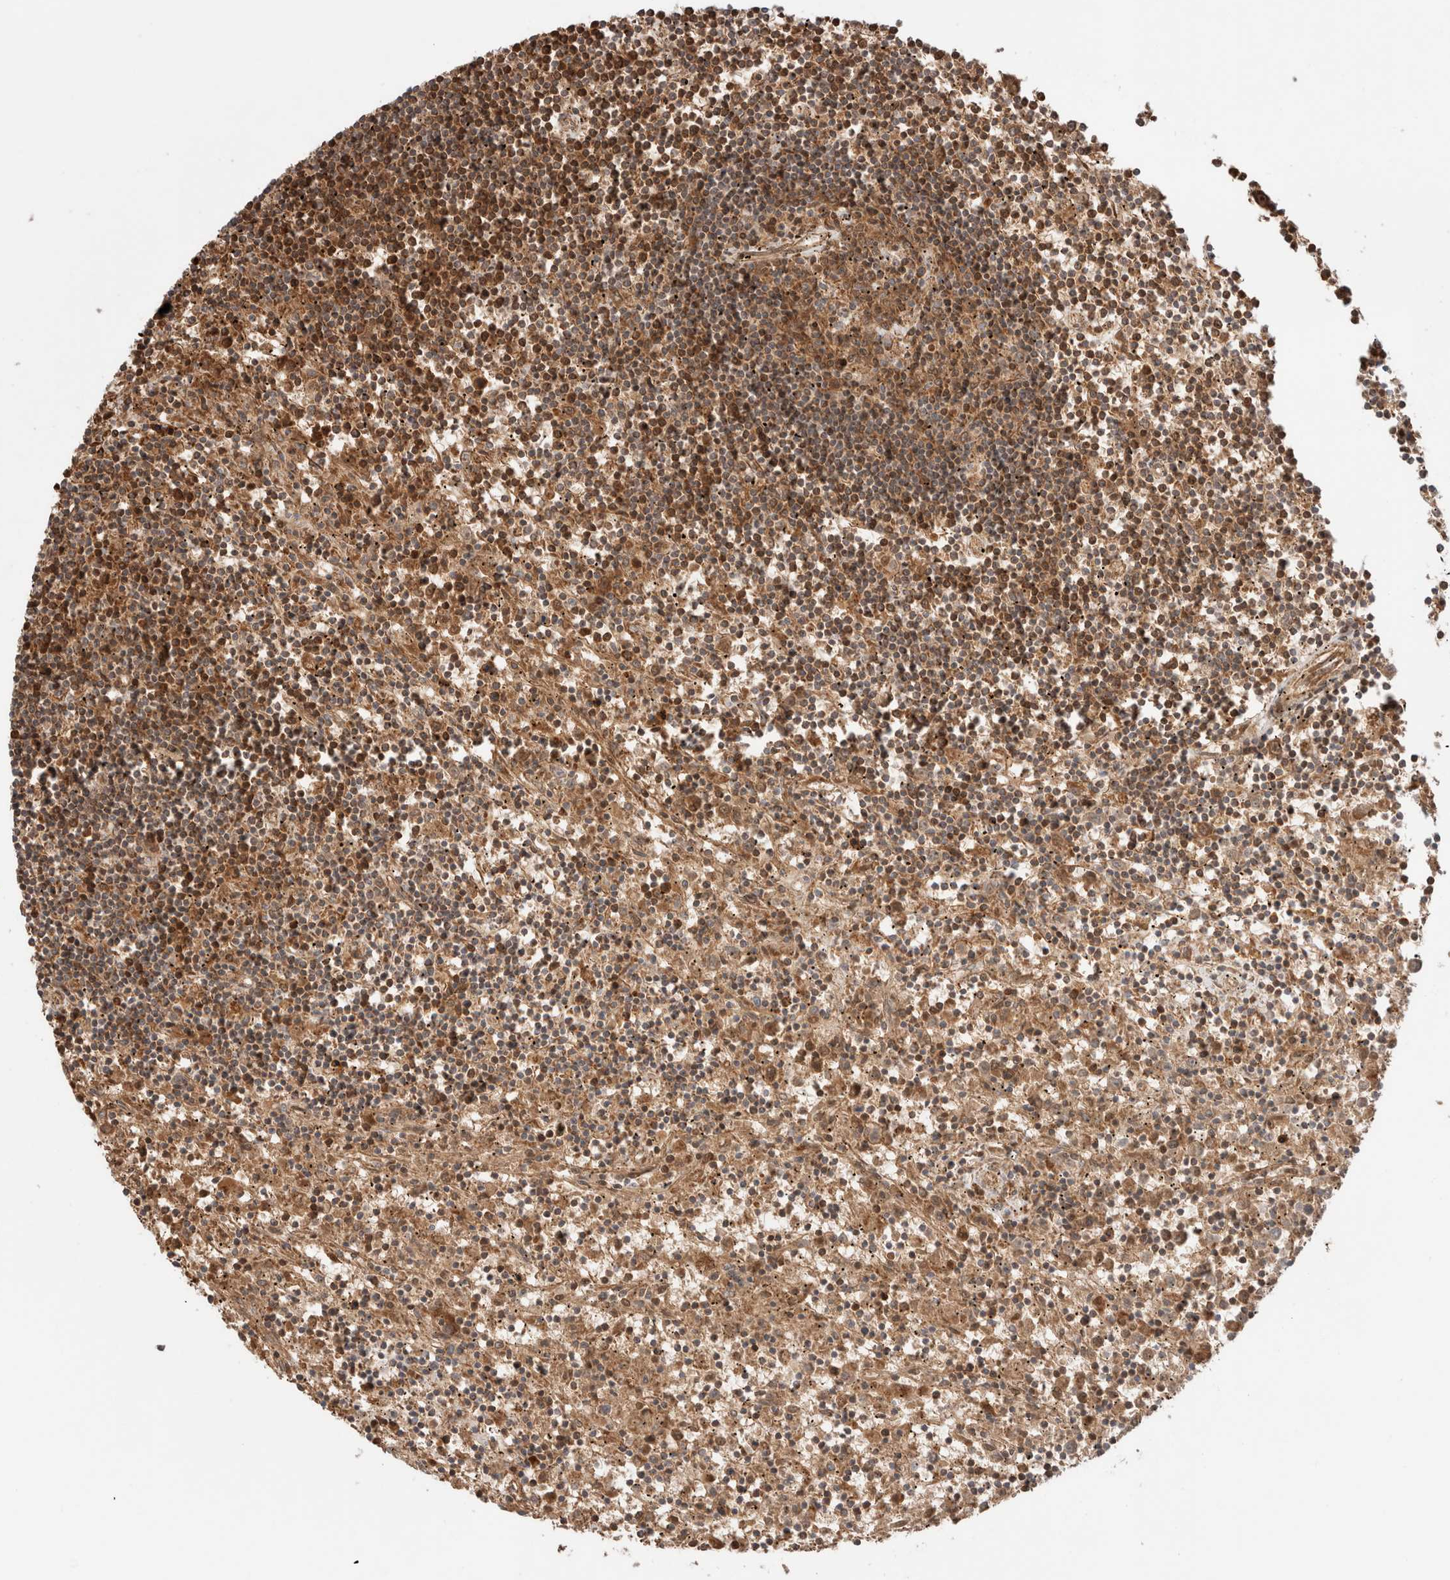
{"staining": {"intensity": "moderate", "quantity": ">75%", "location": "cytoplasmic/membranous"}, "tissue": "lymphoma", "cell_type": "Tumor cells", "image_type": "cancer", "snomed": [{"axis": "morphology", "description": "Malignant lymphoma, non-Hodgkin's type, Low grade"}, {"axis": "topography", "description": "Spleen"}], "caption": "An immunohistochemistry histopathology image of tumor tissue is shown. Protein staining in brown highlights moderate cytoplasmic/membranous positivity in malignant lymphoma, non-Hodgkin's type (low-grade) within tumor cells.", "gene": "ZNF649", "patient": {"sex": "male", "age": 76}}